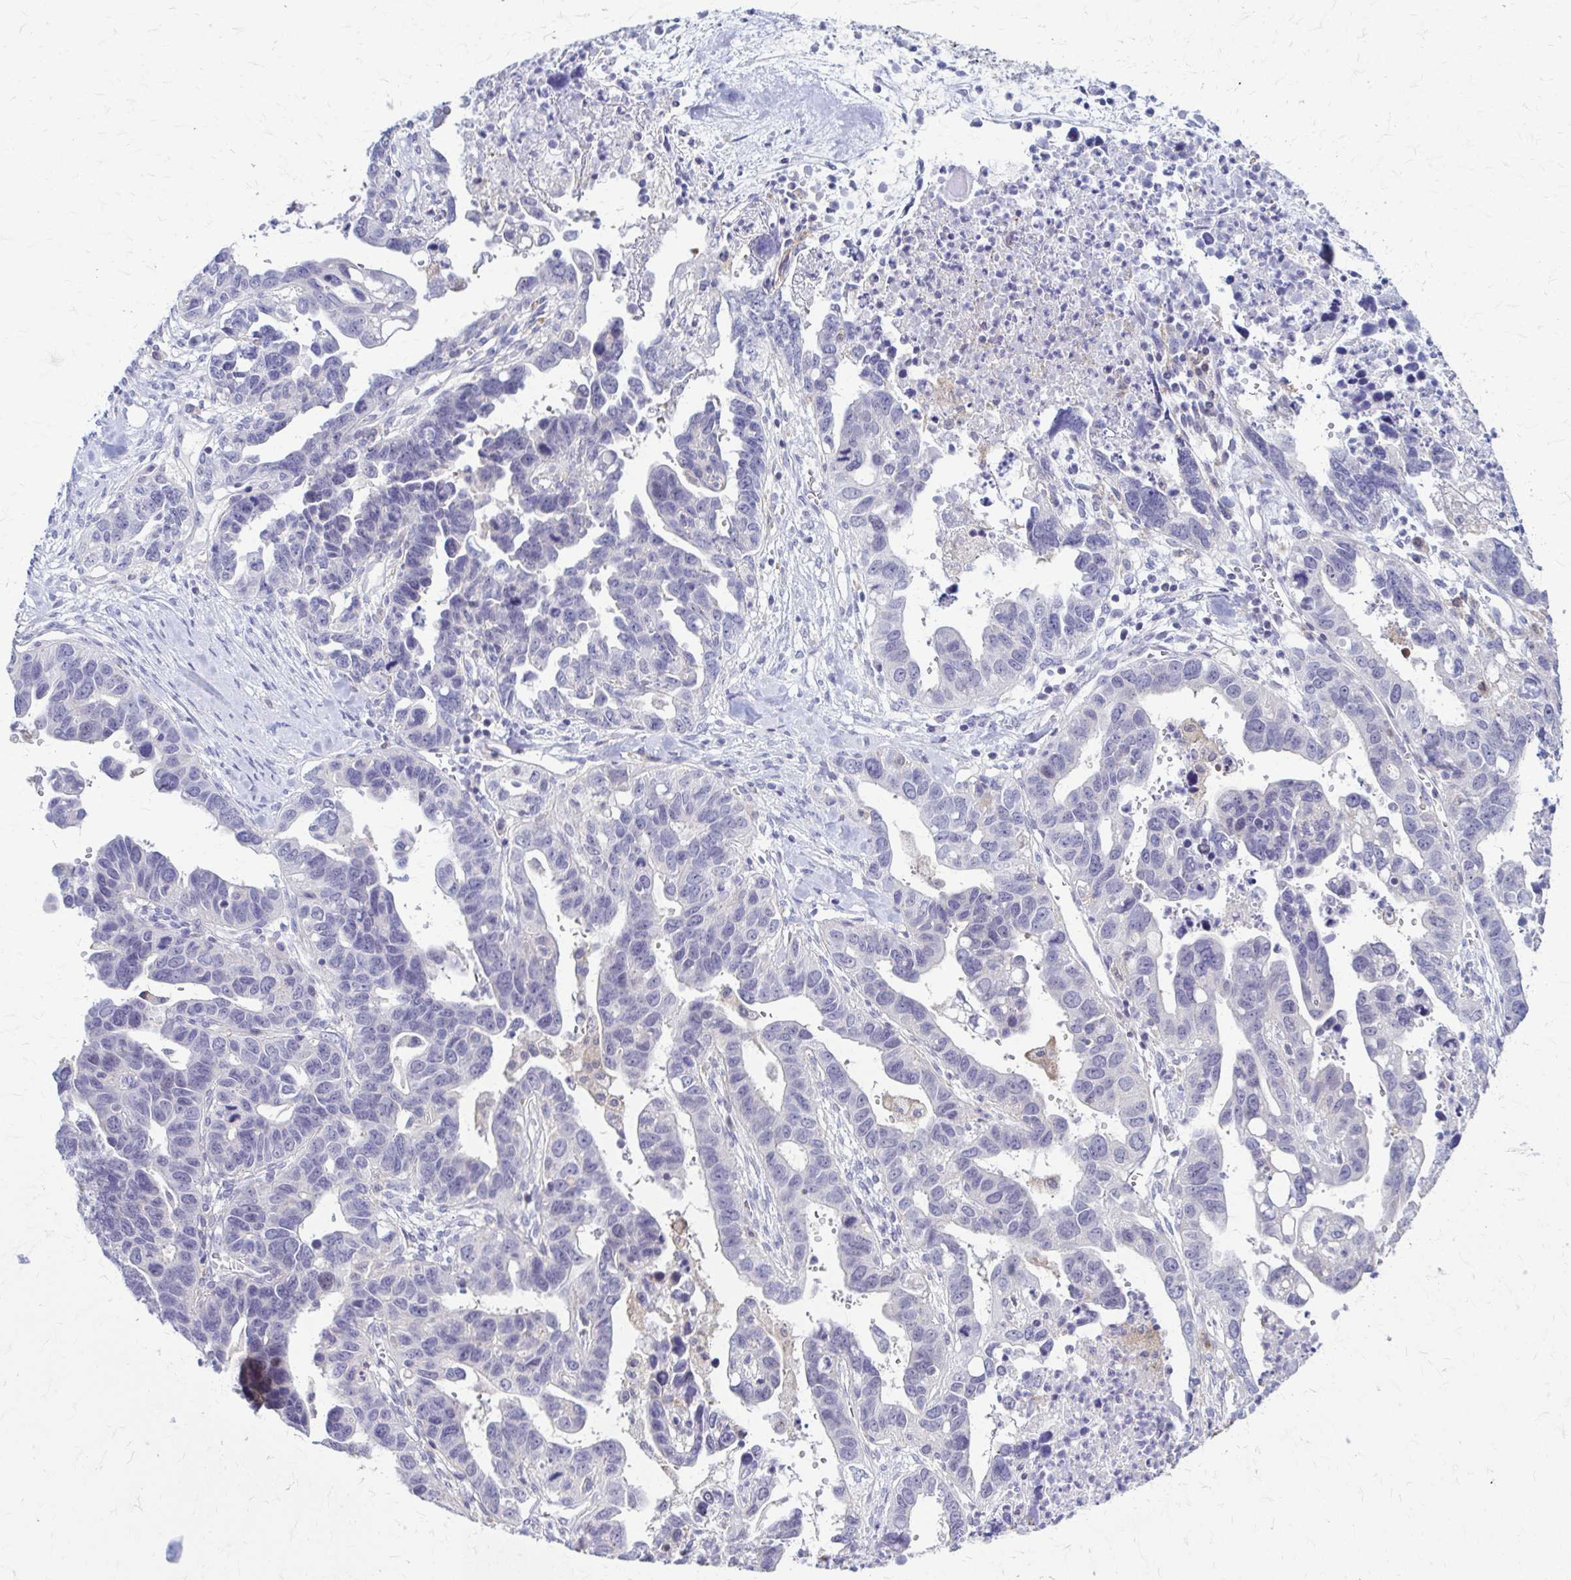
{"staining": {"intensity": "negative", "quantity": "none", "location": "none"}, "tissue": "ovarian cancer", "cell_type": "Tumor cells", "image_type": "cancer", "snomed": [{"axis": "morphology", "description": "Cystadenocarcinoma, serous, NOS"}, {"axis": "topography", "description": "Ovary"}], "caption": "High magnification brightfield microscopy of ovarian serous cystadenocarcinoma stained with DAB (3,3'-diaminobenzidine) (brown) and counterstained with hematoxylin (blue): tumor cells show no significant expression.", "gene": "RHOBTB2", "patient": {"sex": "female", "age": 69}}